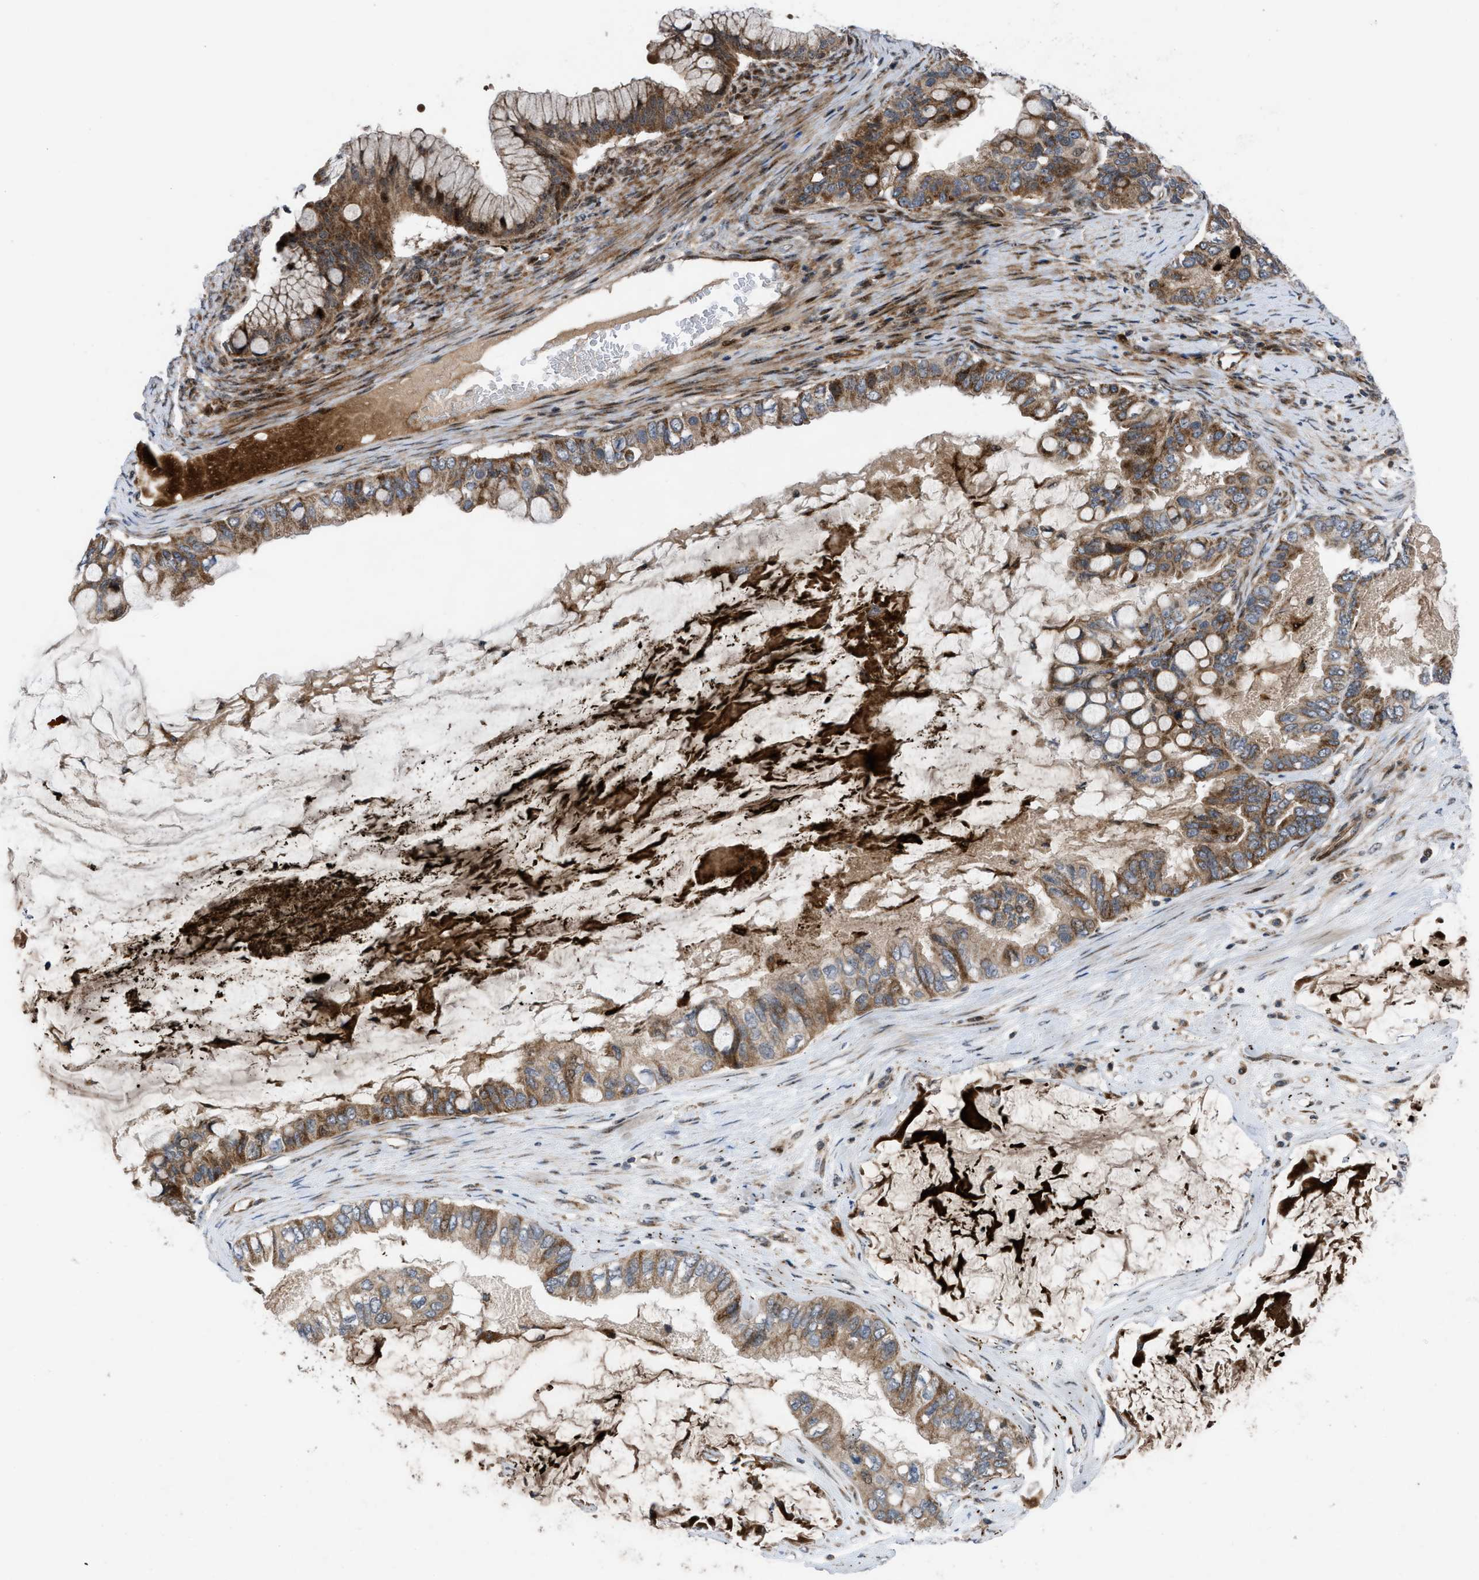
{"staining": {"intensity": "moderate", "quantity": ">75%", "location": "cytoplasmic/membranous"}, "tissue": "ovarian cancer", "cell_type": "Tumor cells", "image_type": "cancer", "snomed": [{"axis": "morphology", "description": "Cystadenocarcinoma, mucinous, NOS"}, {"axis": "topography", "description": "Ovary"}], "caption": "DAB immunohistochemical staining of human ovarian cancer (mucinous cystadenocarcinoma) shows moderate cytoplasmic/membranous protein staining in approximately >75% of tumor cells.", "gene": "AP3M2", "patient": {"sex": "female", "age": 80}}